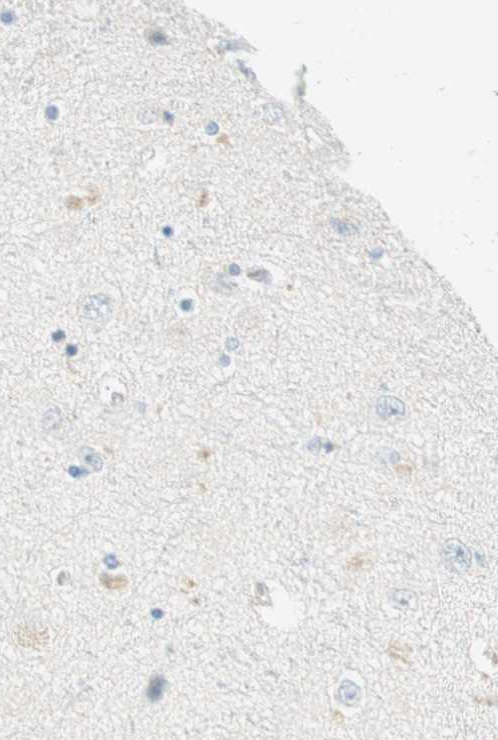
{"staining": {"intensity": "negative", "quantity": "none", "location": "none"}, "tissue": "hippocampus", "cell_type": "Glial cells", "image_type": "normal", "snomed": [{"axis": "morphology", "description": "Normal tissue, NOS"}, {"axis": "topography", "description": "Hippocampus"}], "caption": "High magnification brightfield microscopy of unremarkable hippocampus stained with DAB (3,3'-diaminobenzidine) (brown) and counterstained with hematoxylin (blue): glial cells show no significant staining. (DAB immunohistochemistry visualized using brightfield microscopy, high magnification).", "gene": "PTTG1", "patient": {"sex": "female", "age": 54}}